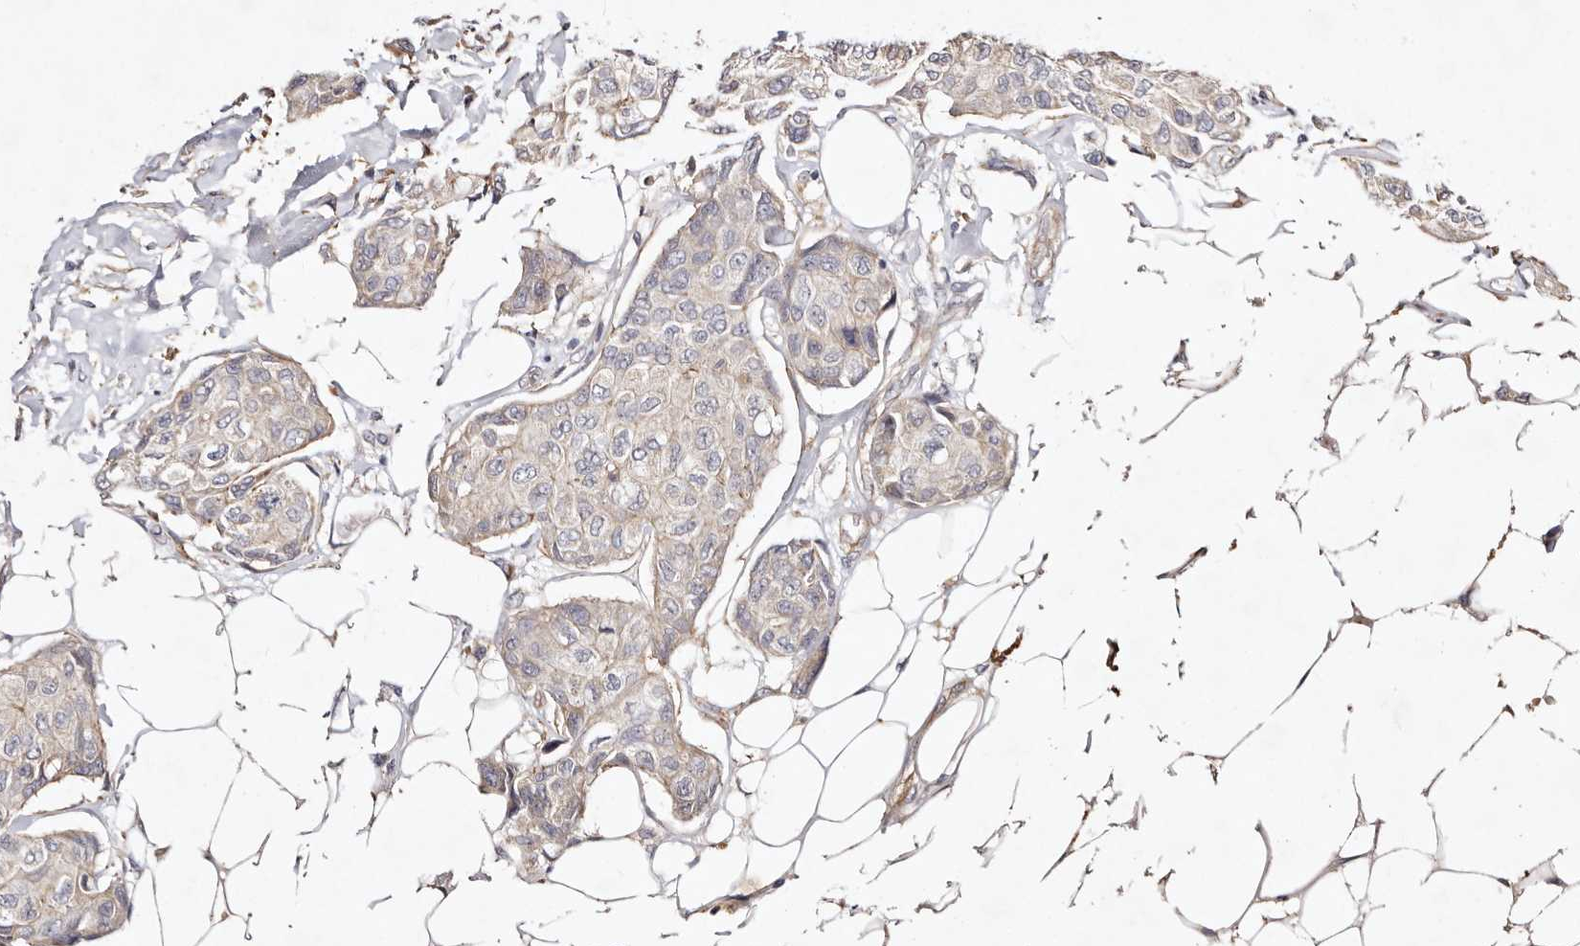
{"staining": {"intensity": "weak", "quantity": "<25%", "location": "cytoplasmic/membranous"}, "tissue": "breast cancer", "cell_type": "Tumor cells", "image_type": "cancer", "snomed": [{"axis": "morphology", "description": "Duct carcinoma"}, {"axis": "topography", "description": "Breast"}], "caption": "DAB (3,3'-diaminobenzidine) immunohistochemical staining of invasive ductal carcinoma (breast) reveals no significant staining in tumor cells.", "gene": "MTMR11", "patient": {"sex": "female", "age": 80}}